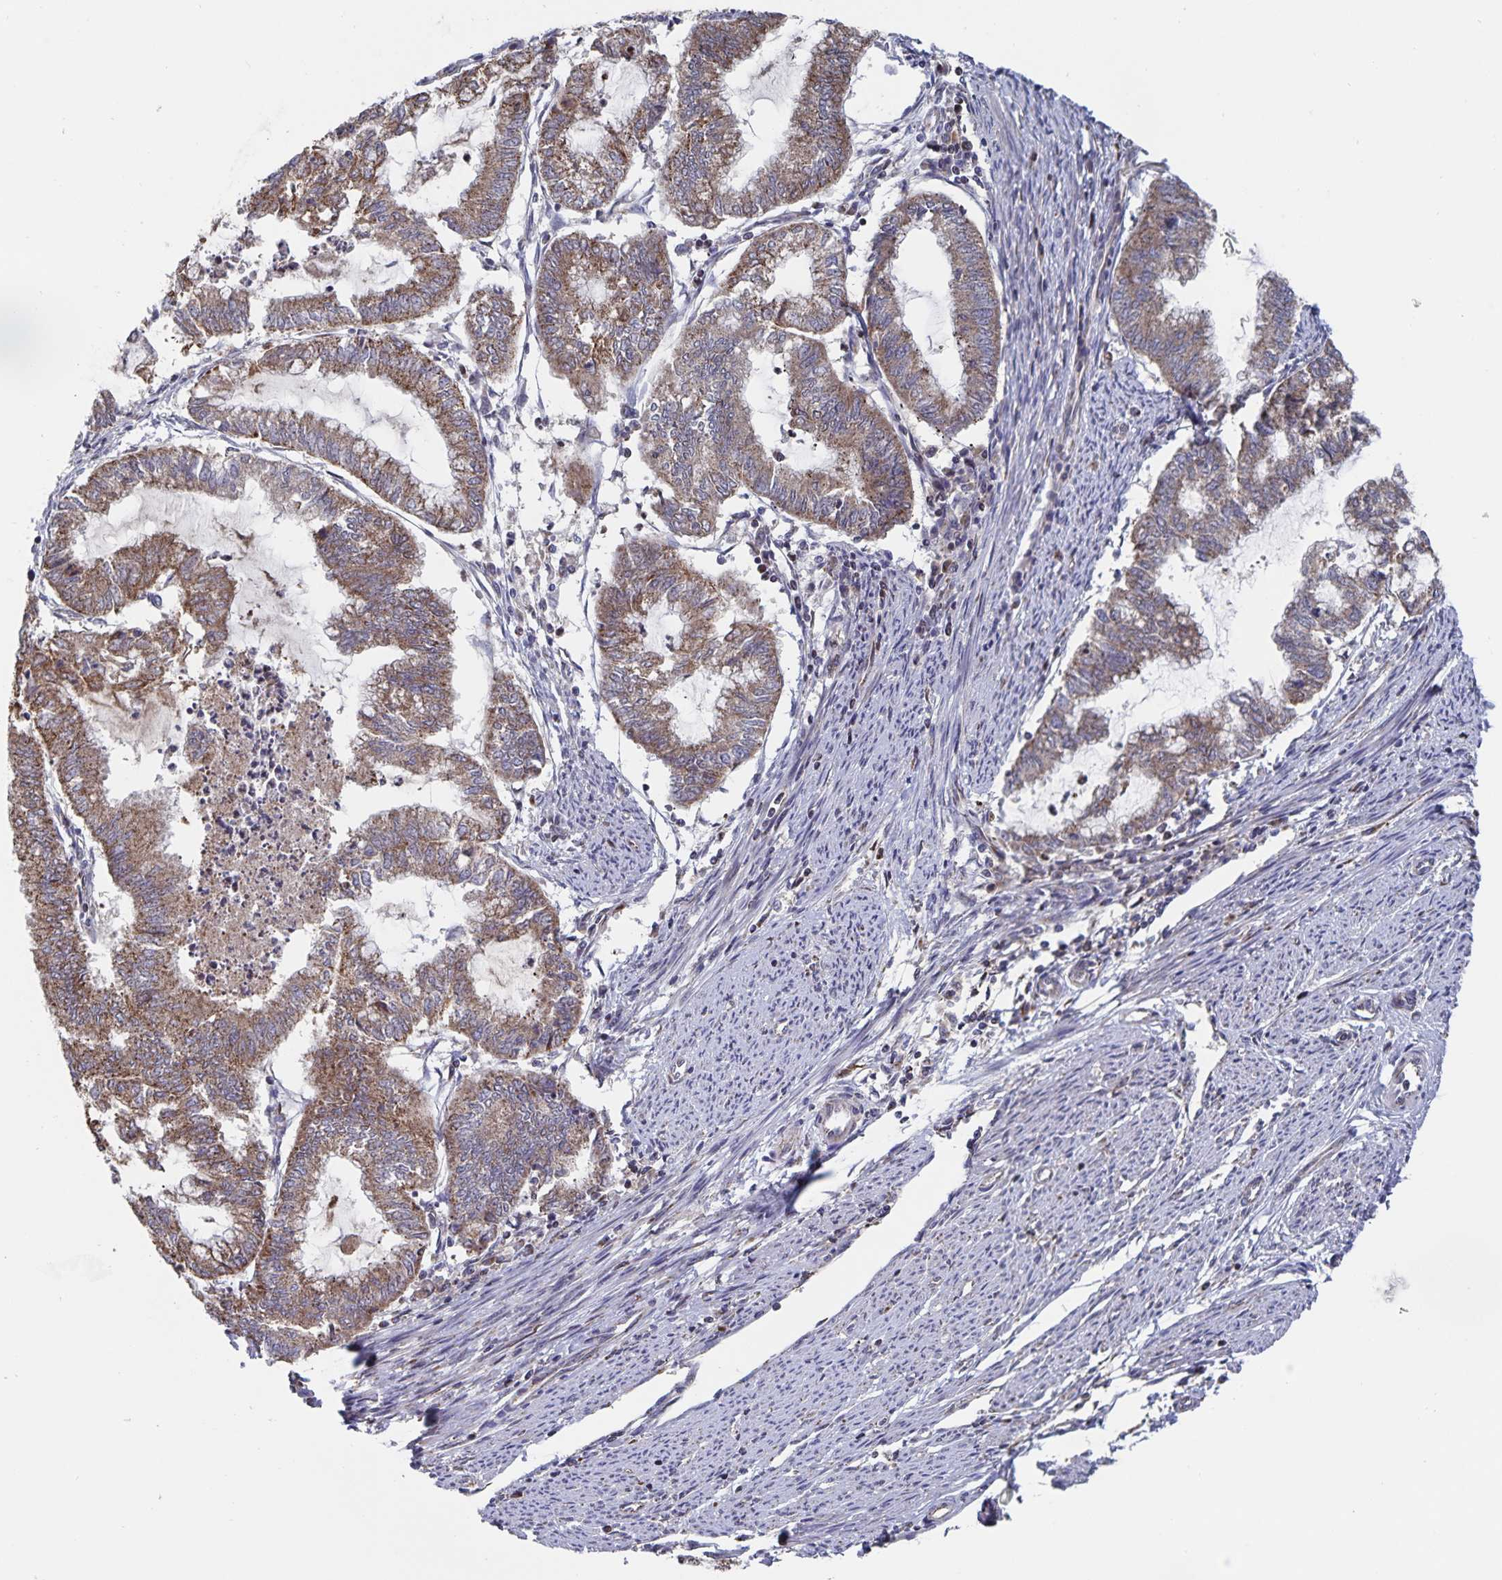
{"staining": {"intensity": "moderate", "quantity": ">75%", "location": "cytoplasmic/membranous"}, "tissue": "endometrial cancer", "cell_type": "Tumor cells", "image_type": "cancer", "snomed": [{"axis": "morphology", "description": "Adenocarcinoma, NOS"}, {"axis": "topography", "description": "Endometrium"}], "caption": "Protein staining reveals moderate cytoplasmic/membranous expression in approximately >75% of tumor cells in endometrial adenocarcinoma. (brown staining indicates protein expression, while blue staining denotes nuclei).", "gene": "ACACA", "patient": {"sex": "female", "age": 79}}